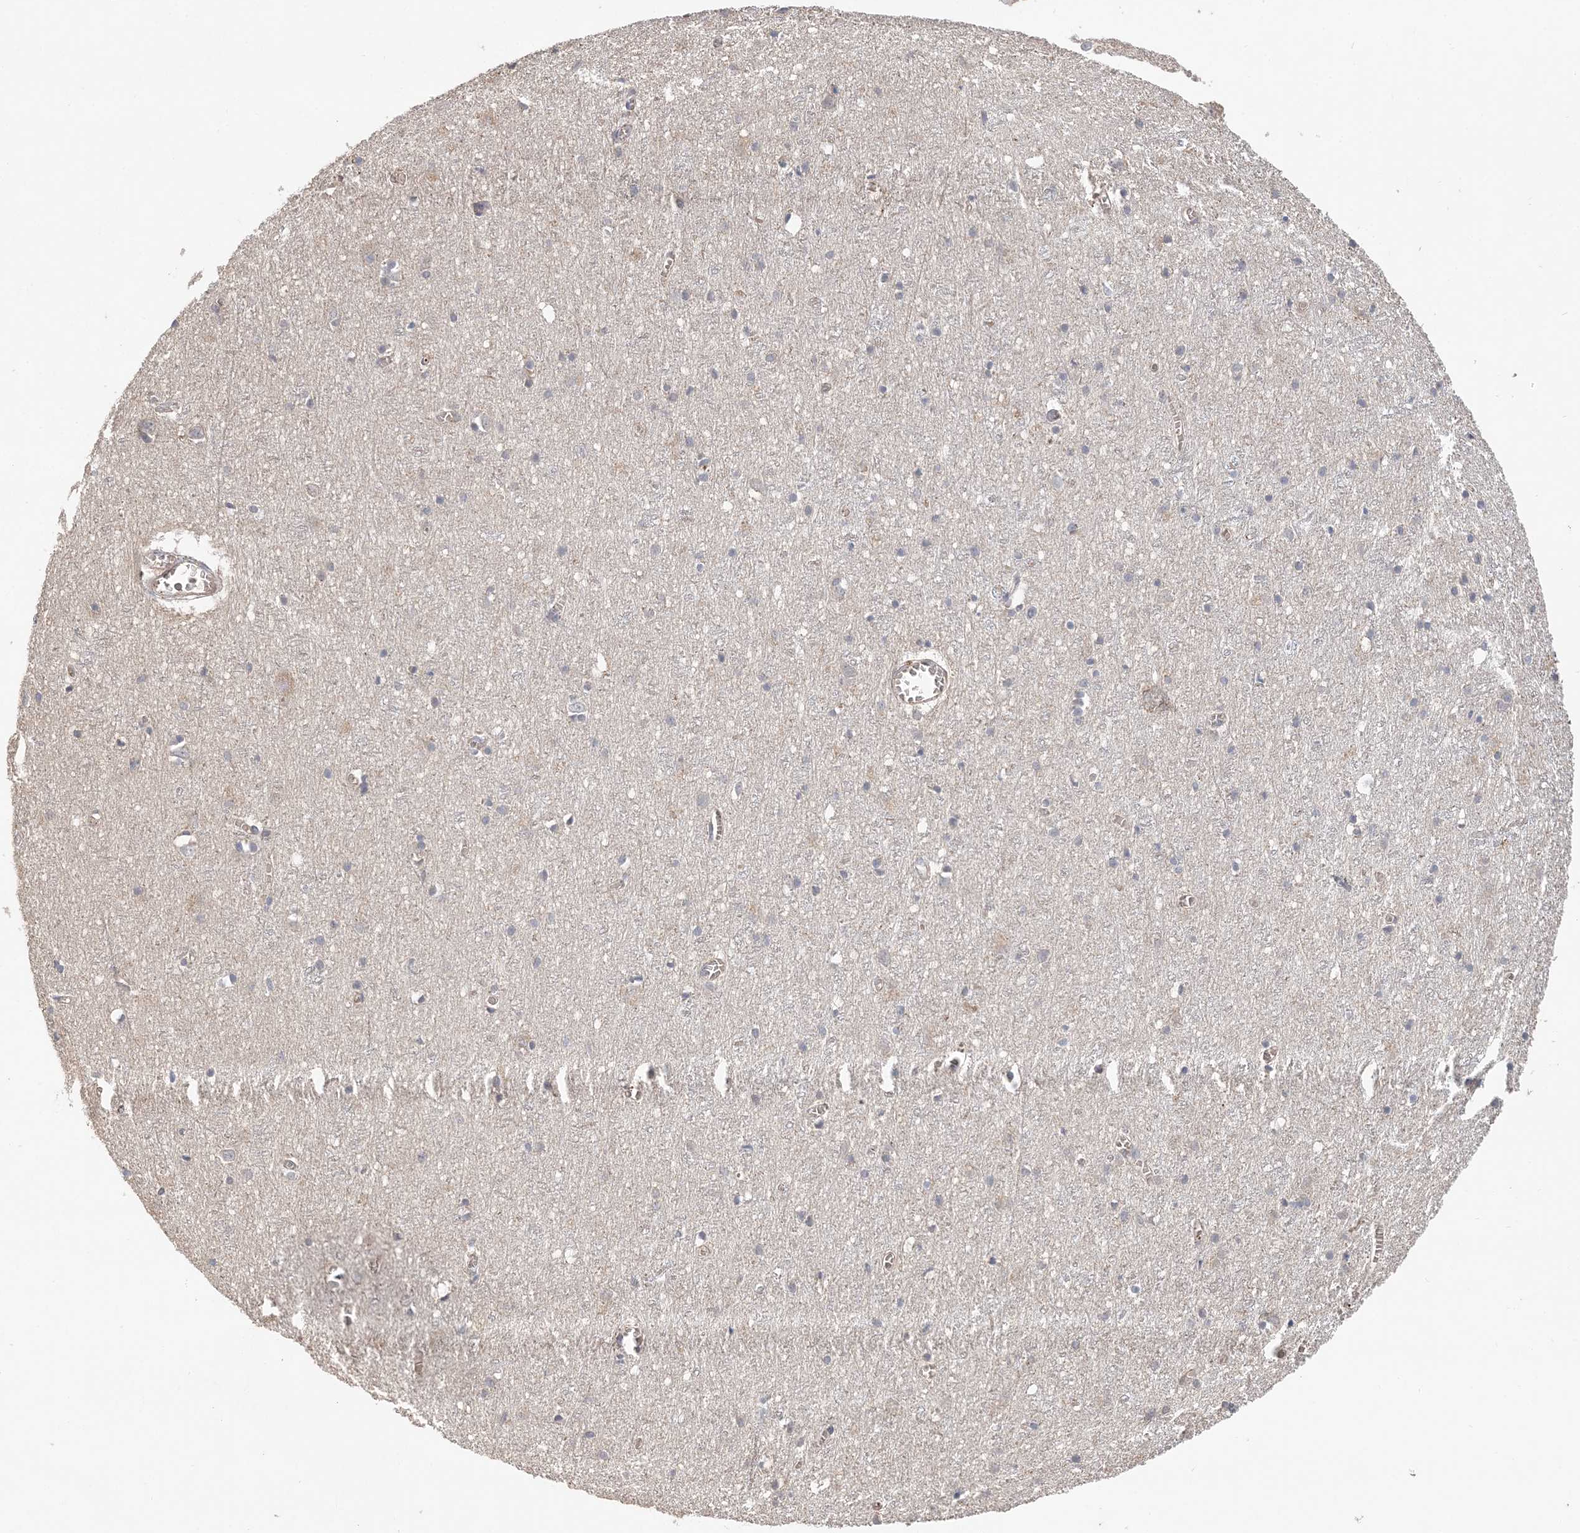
{"staining": {"intensity": "negative", "quantity": "none", "location": "none"}, "tissue": "cerebral cortex", "cell_type": "Endothelial cells", "image_type": "normal", "snomed": [{"axis": "morphology", "description": "Normal tissue, NOS"}, {"axis": "topography", "description": "Cerebral cortex"}], "caption": "Immunohistochemistry of unremarkable human cerebral cortex demonstrates no expression in endothelial cells.", "gene": "SYCP3", "patient": {"sex": "female", "age": 64}}